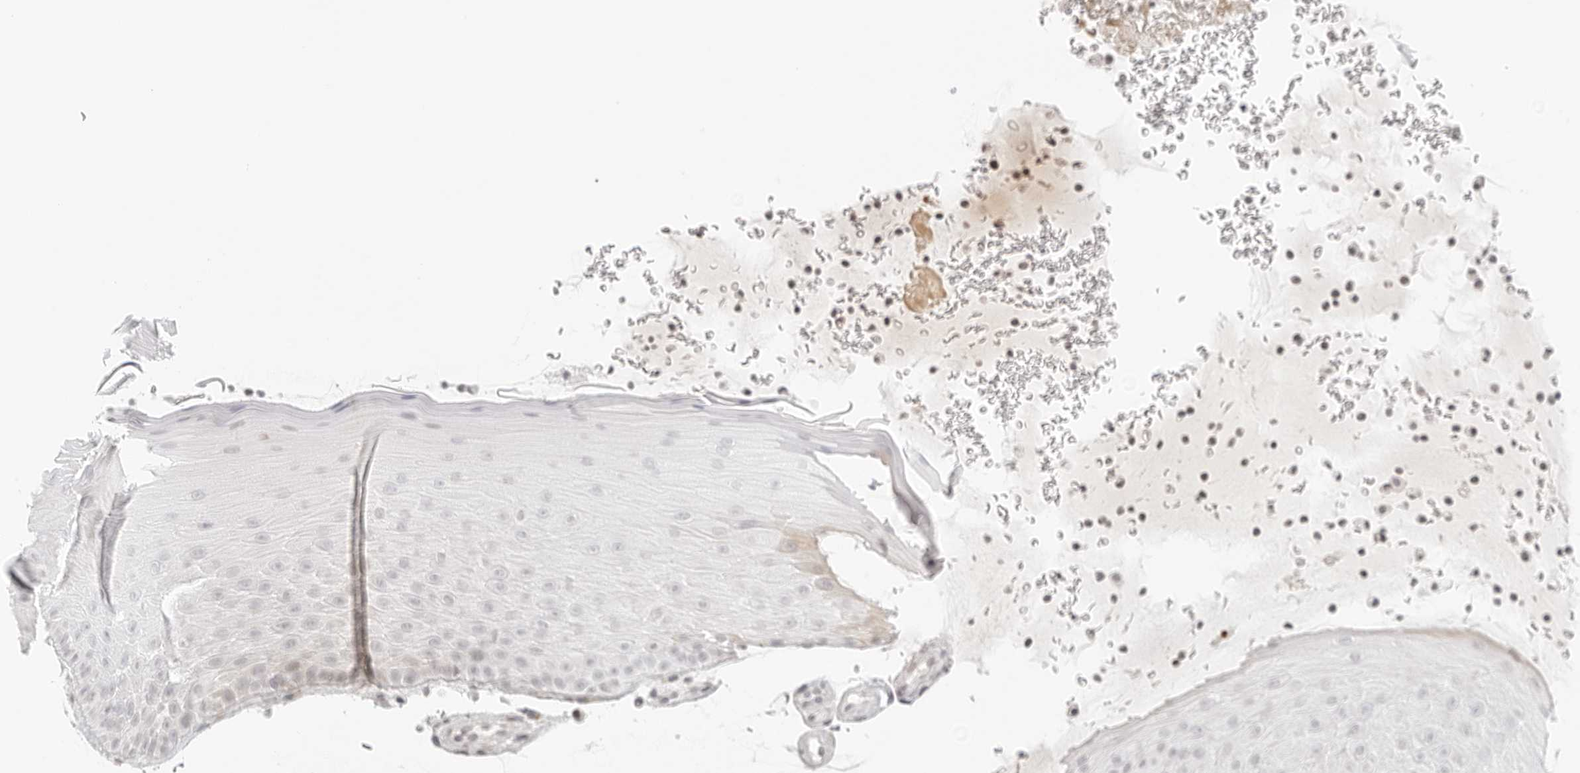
{"staining": {"intensity": "weak", "quantity": "25%-75%", "location": "cytoplasmic/membranous"}, "tissue": "oral mucosa", "cell_type": "Squamous epithelial cells", "image_type": "normal", "snomed": [{"axis": "morphology", "description": "Normal tissue, NOS"}, {"axis": "topography", "description": "Oral tissue"}], "caption": "A brown stain labels weak cytoplasmic/membranous expression of a protein in squamous epithelial cells of normal oral mucosa. The protein of interest is shown in brown color, while the nuclei are stained blue.", "gene": "ZNF678", "patient": {"sex": "male", "age": 13}}